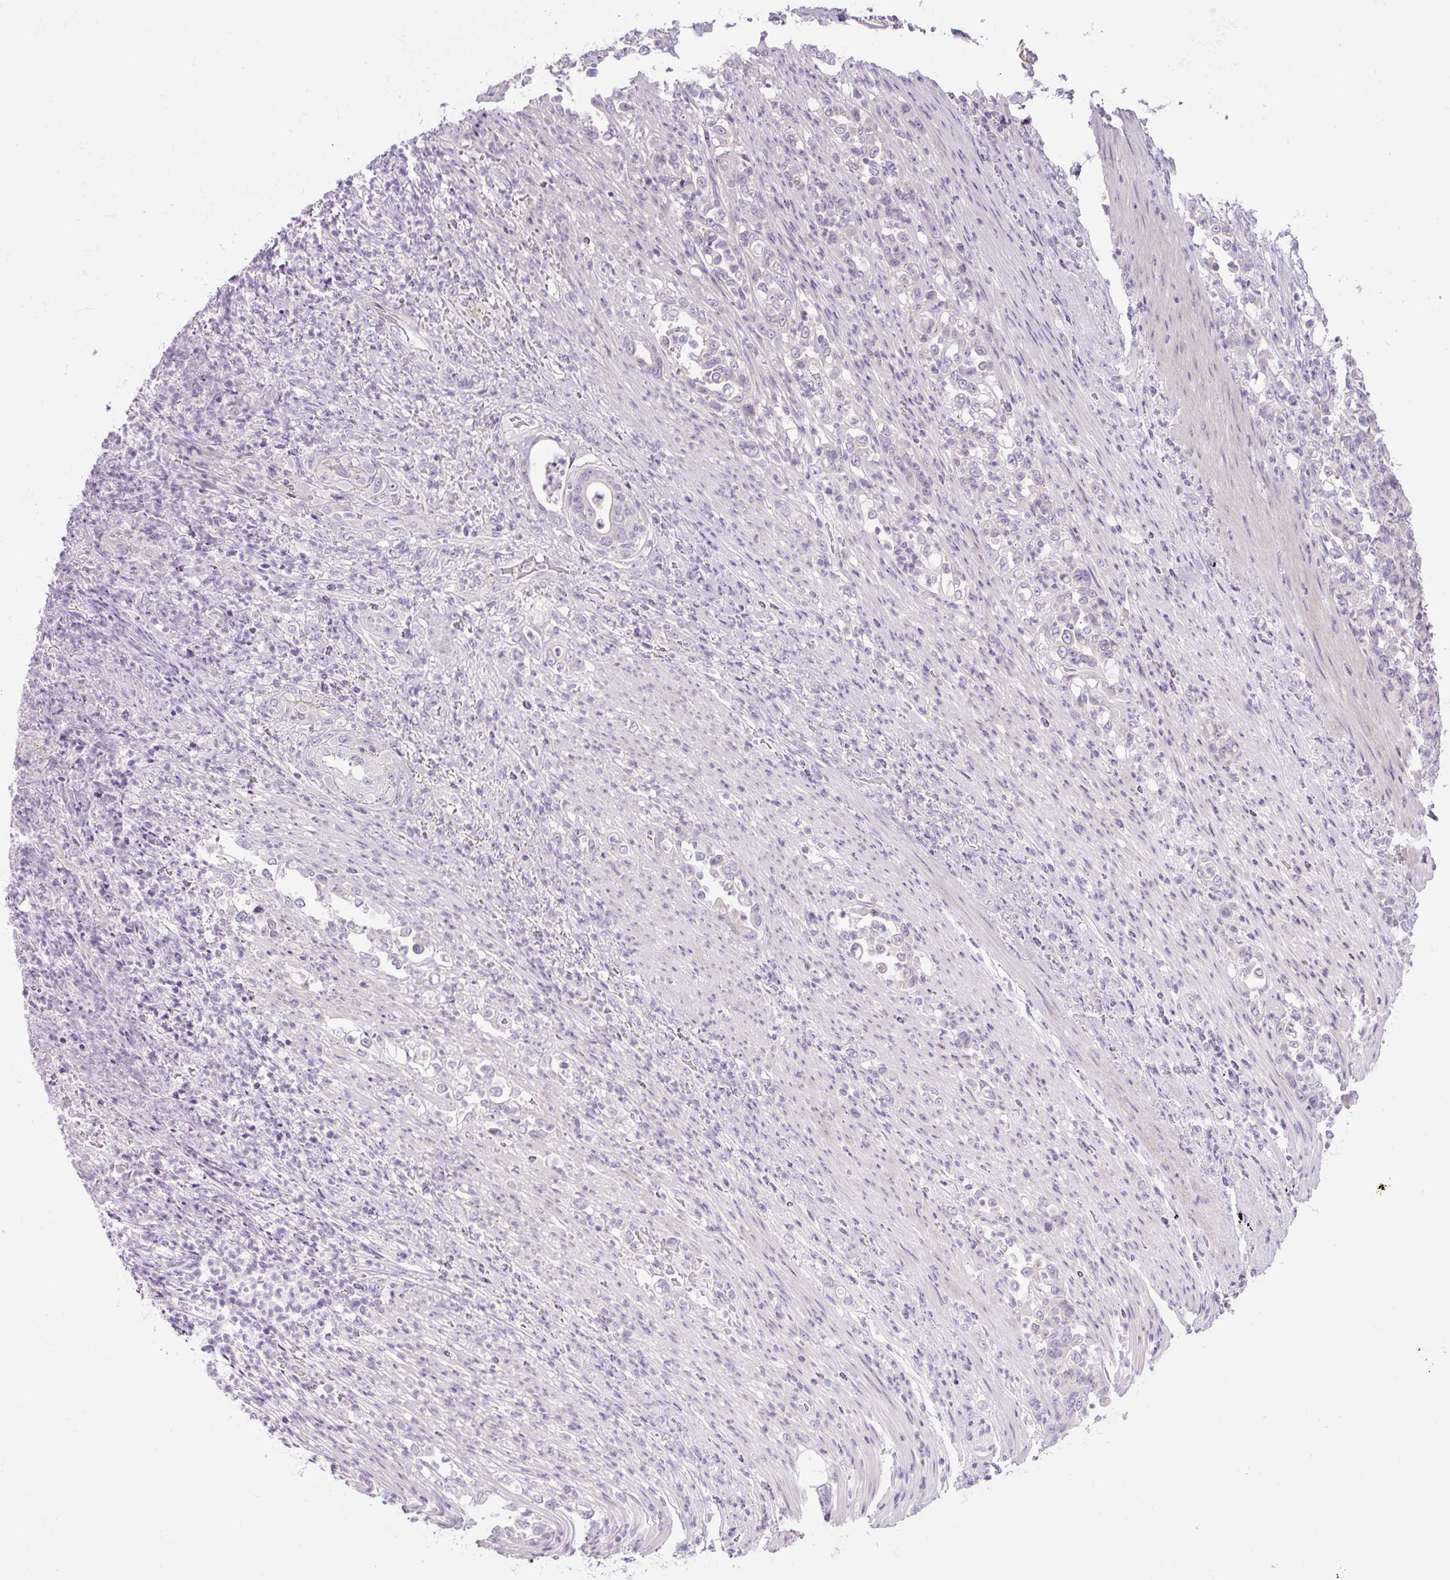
{"staining": {"intensity": "negative", "quantity": "none", "location": "none"}, "tissue": "stomach cancer", "cell_type": "Tumor cells", "image_type": "cancer", "snomed": [{"axis": "morphology", "description": "Normal tissue, NOS"}, {"axis": "morphology", "description": "Adenocarcinoma, NOS"}, {"axis": "topography", "description": "Stomach"}], "caption": "A histopathology image of stomach cancer (adenocarcinoma) stained for a protein shows no brown staining in tumor cells.", "gene": "UBL3", "patient": {"sex": "female", "age": 79}}